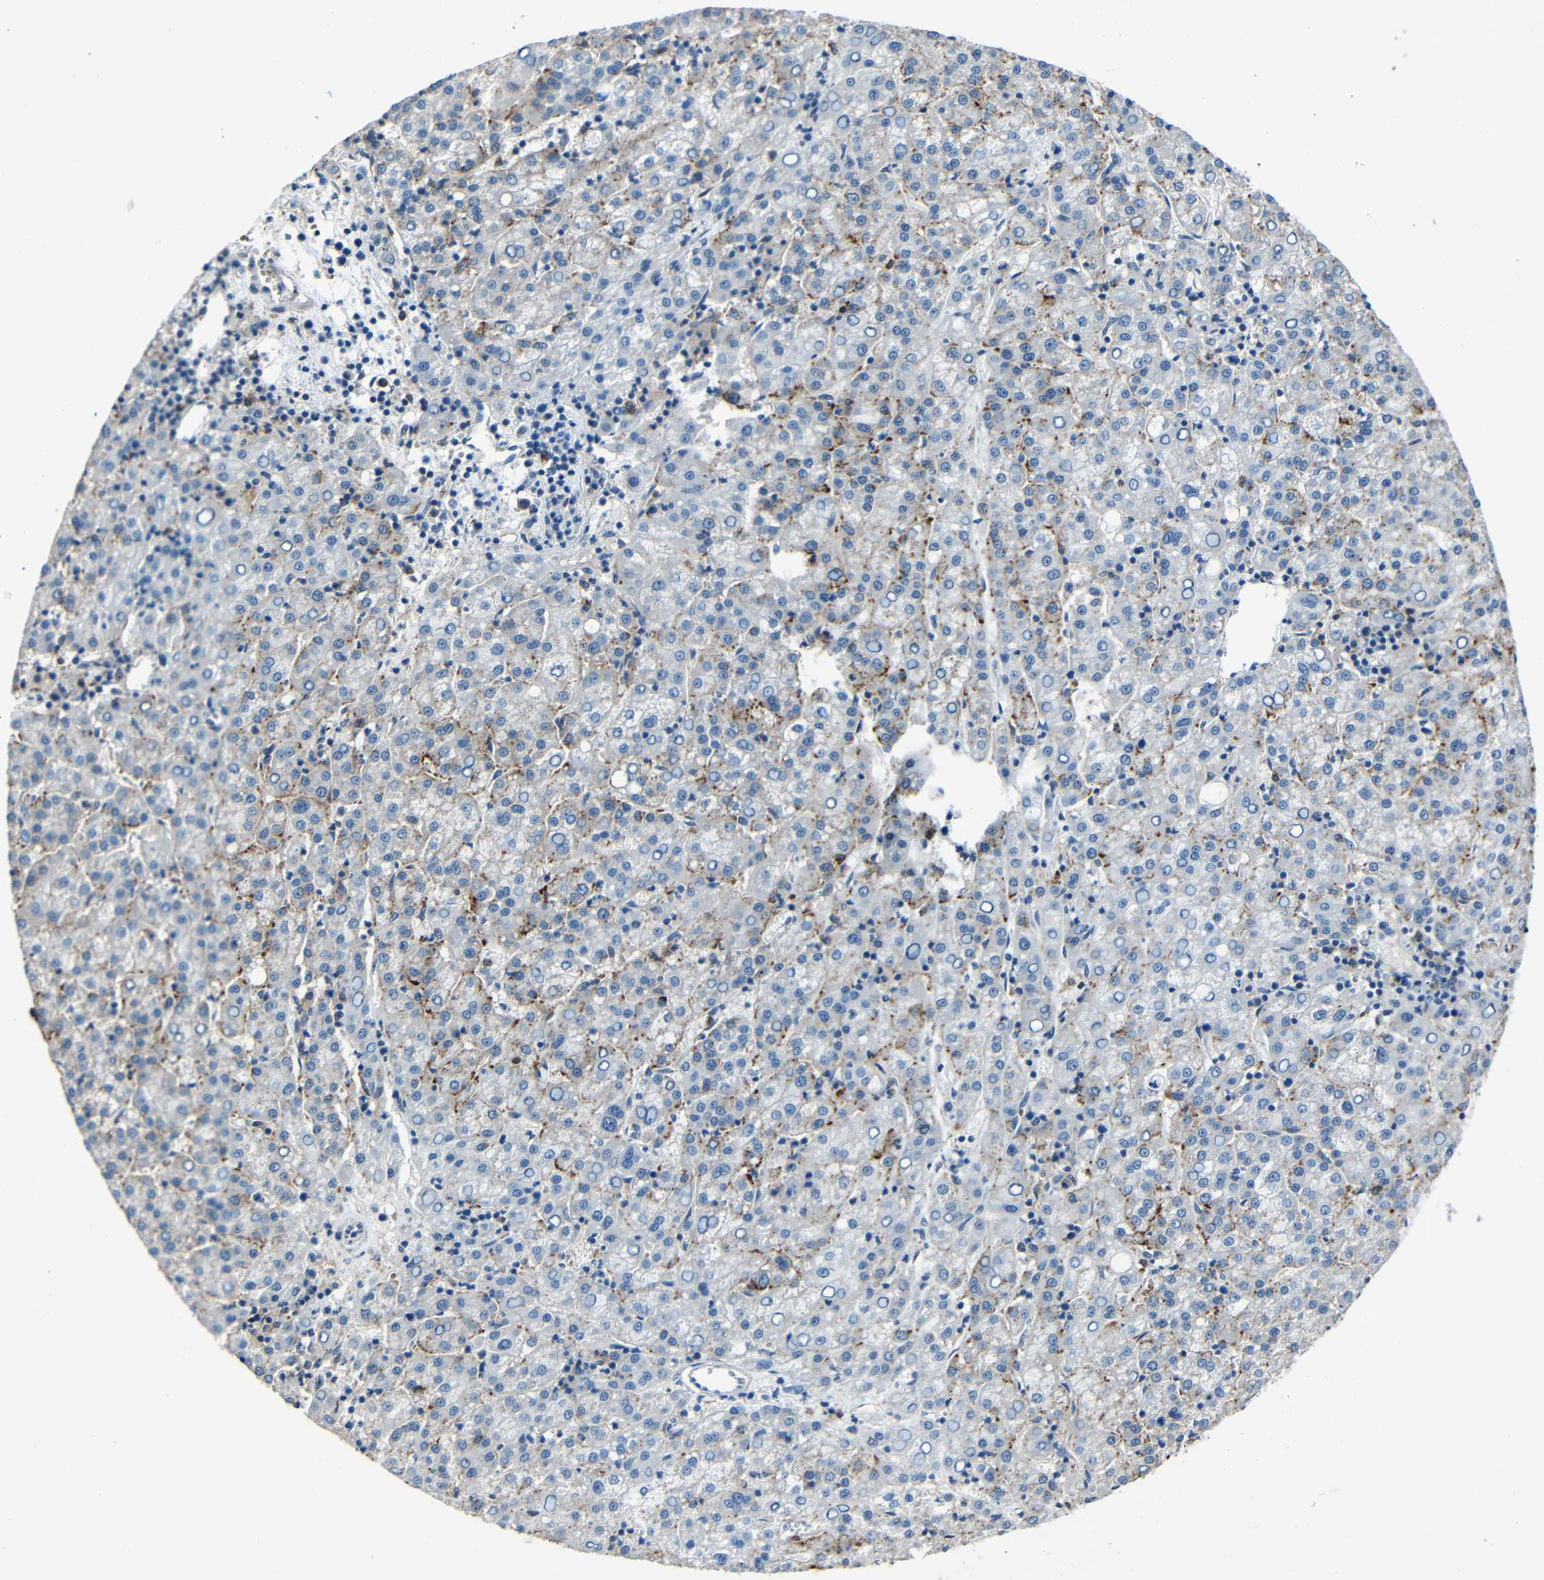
{"staining": {"intensity": "moderate", "quantity": "25%-75%", "location": "cytoplasmic/membranous"}, "tissue": "liver cancer", "cell_type": "Tumor cells", "image_type": "cancer", "snomed": [{"axis": "morphology", "description": "Carcinoma, Hepatocellular, NOS"}, {"axis": "topography", "description": "Liver"}], "caption": "This histopathology image exhibits immunohistochemistry staining of liver cancer (hepatocellular carcinoma), with medium moderate cytoplasmic/membranous expression in approximately 25%-75% of tumor cells.", "gene": "DNAJC5", "patient": {"sex": "female", "age": 58}}